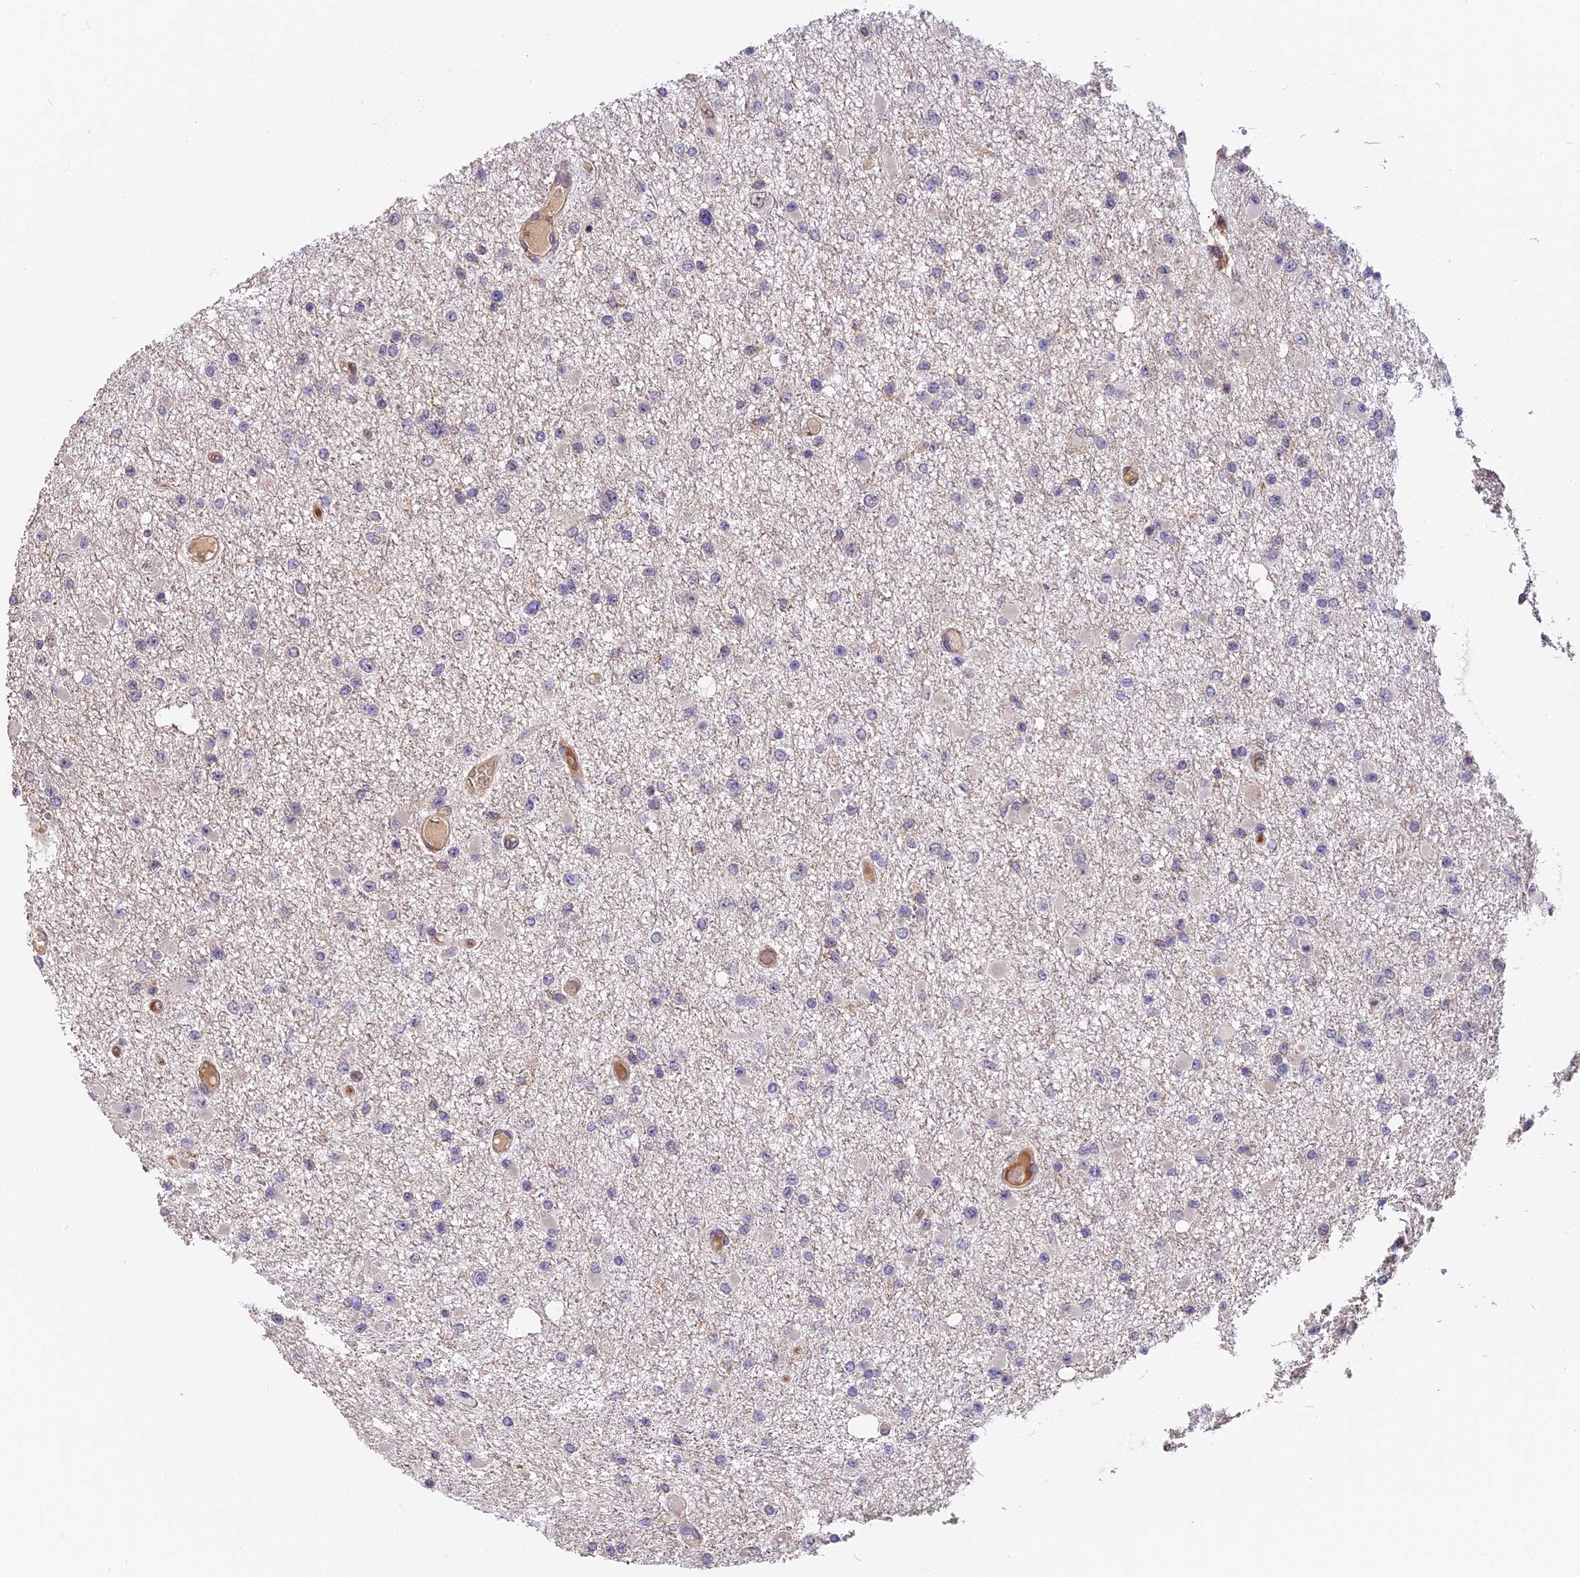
{"staining": {"intensity": "negative", "quantity": "none", "location": "none"}, "tissue": "glioma", "cell_type": "Tumor cells", "image_type": "cancer", "snomed": [{"axis": "morphology", "description": "Glioma, malignant, Low grade"}, {"axis": "topography", "description": "Brain"}], "caption": "An immunohistochemistry photomicrograph of malignant glioma (low-grade) is shown. There is no staining in tumor cells of malignant glioma (low-grade).", "gene": "ARHGAP17", "patient": {"sex": "female", "age": 22}}